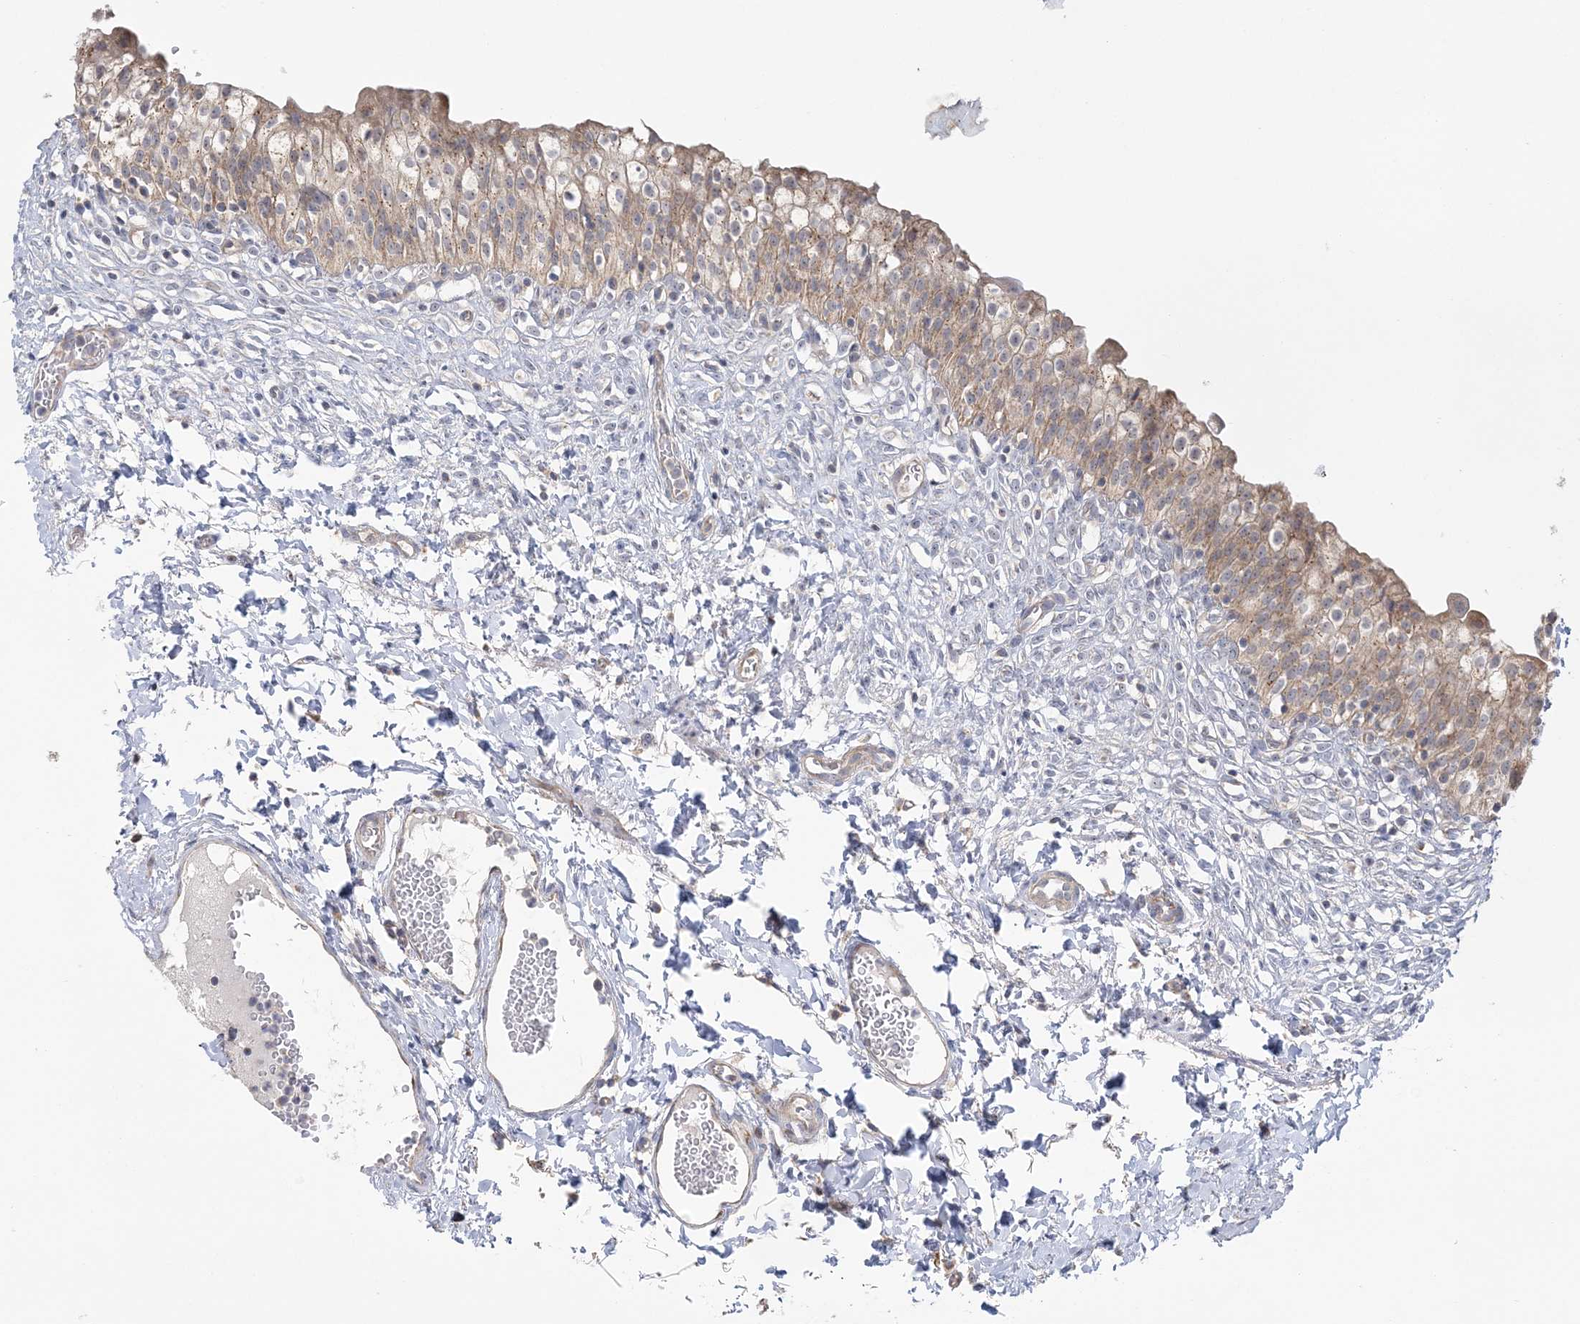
{"staining": {"intensity": "moderate", "quantity": ">75%", "location": "cytoplasmic/membranous"}, "tissue": "urinary bladder", "cell_type": "Urothelial cells", "image_type": "normal", "snomed": [{"axis": "morphology", "description": "Normal tissue, NOS"}, {"axis": "topography", "description": "Urinary bladder"}], "caption": "A histopathology image of urinary bladder stained for a protein reveals moderate cytoplasmic/membranous brown staining in urothelial cells.", "gene": "MMADHC", "patient": {"sex": "male", "age": 55}}